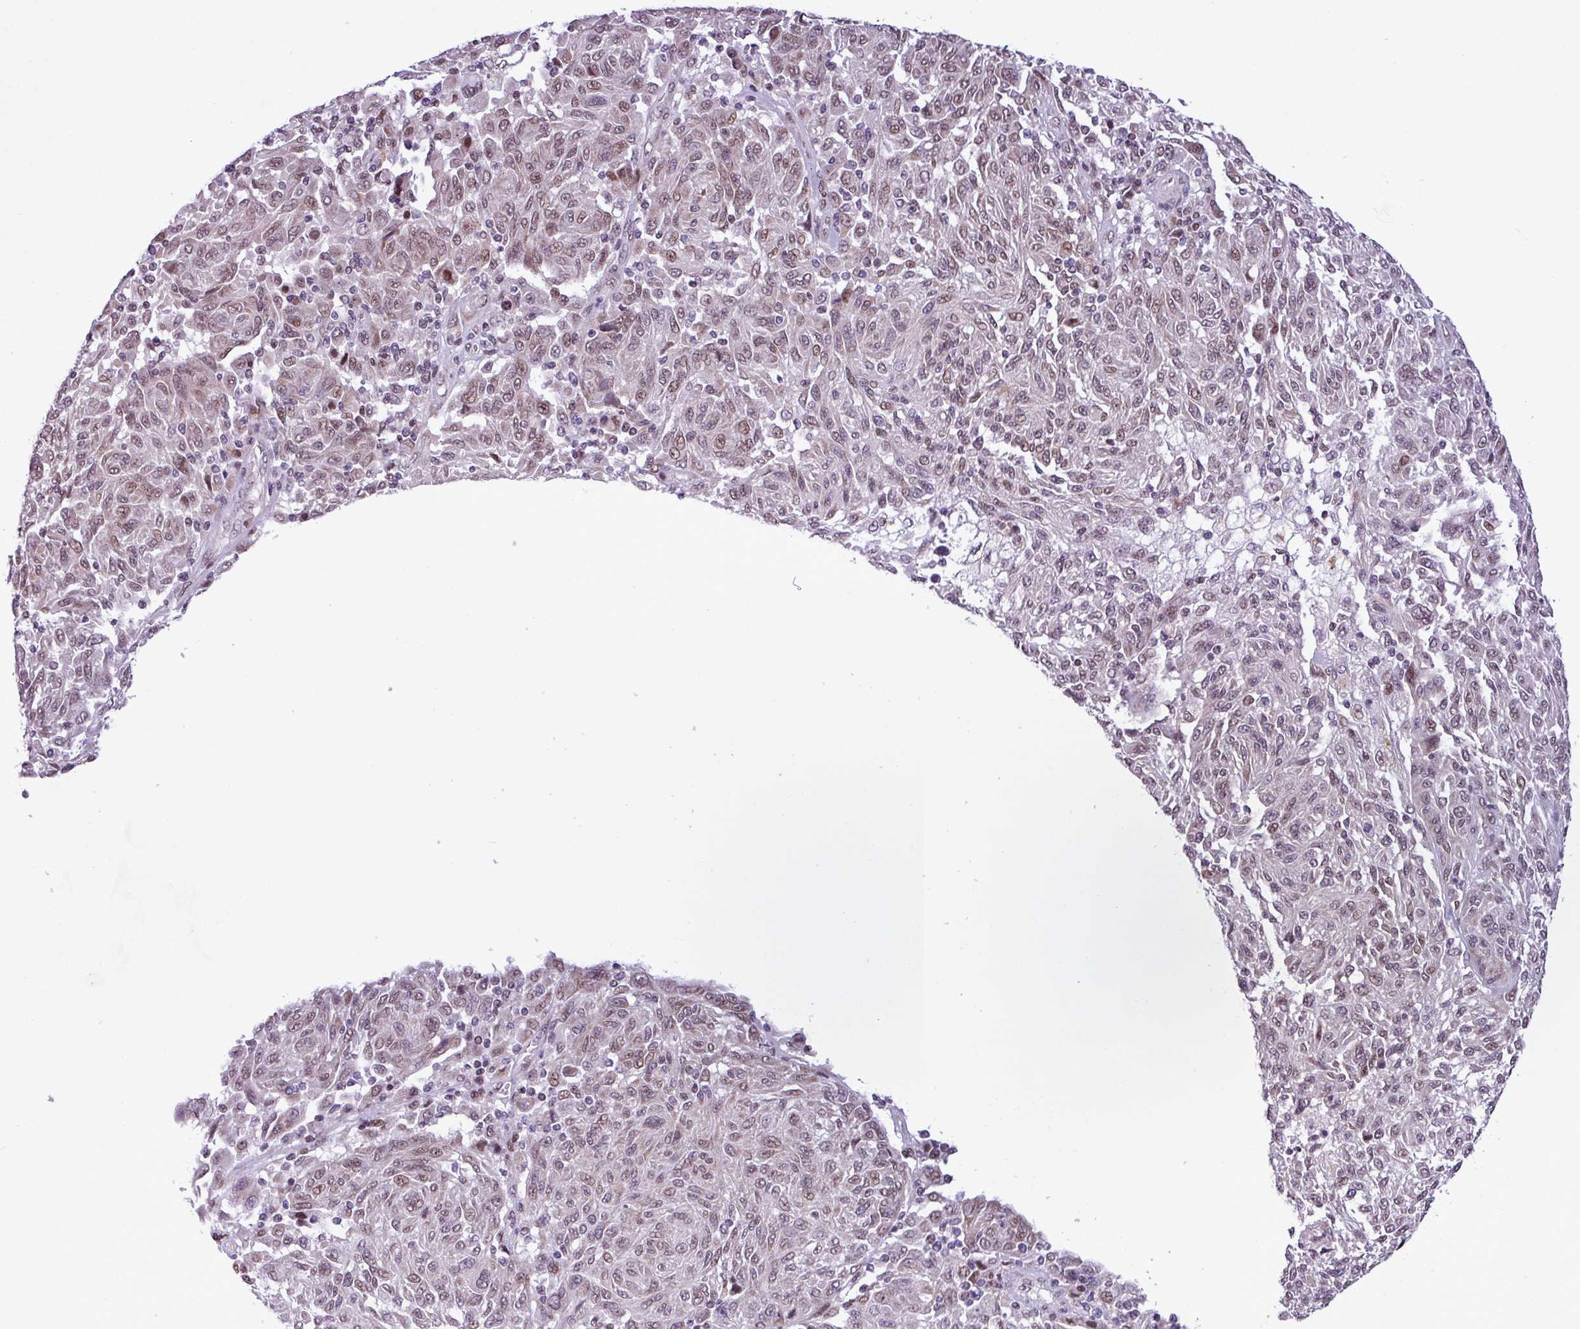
{"staining": {"intensity": "weak", "quantity": ">75%", "location": "nuclear"}, "tissue": "melanoma", "cell_type": "Tumor cells", "image_type": "cancer", "snomed": [{"axis": "morphology", "description": "Malignant melanoma, NOS"}, {"axis": "topography", "description": "Skin"}], "caption": "IHC of human malignant melanoma exhibits low levels of weak nuclear expression in approximately >75% of tumor cells.", "gene": "ZNF354A", "patient": {"sex": "male", "age": 53}}